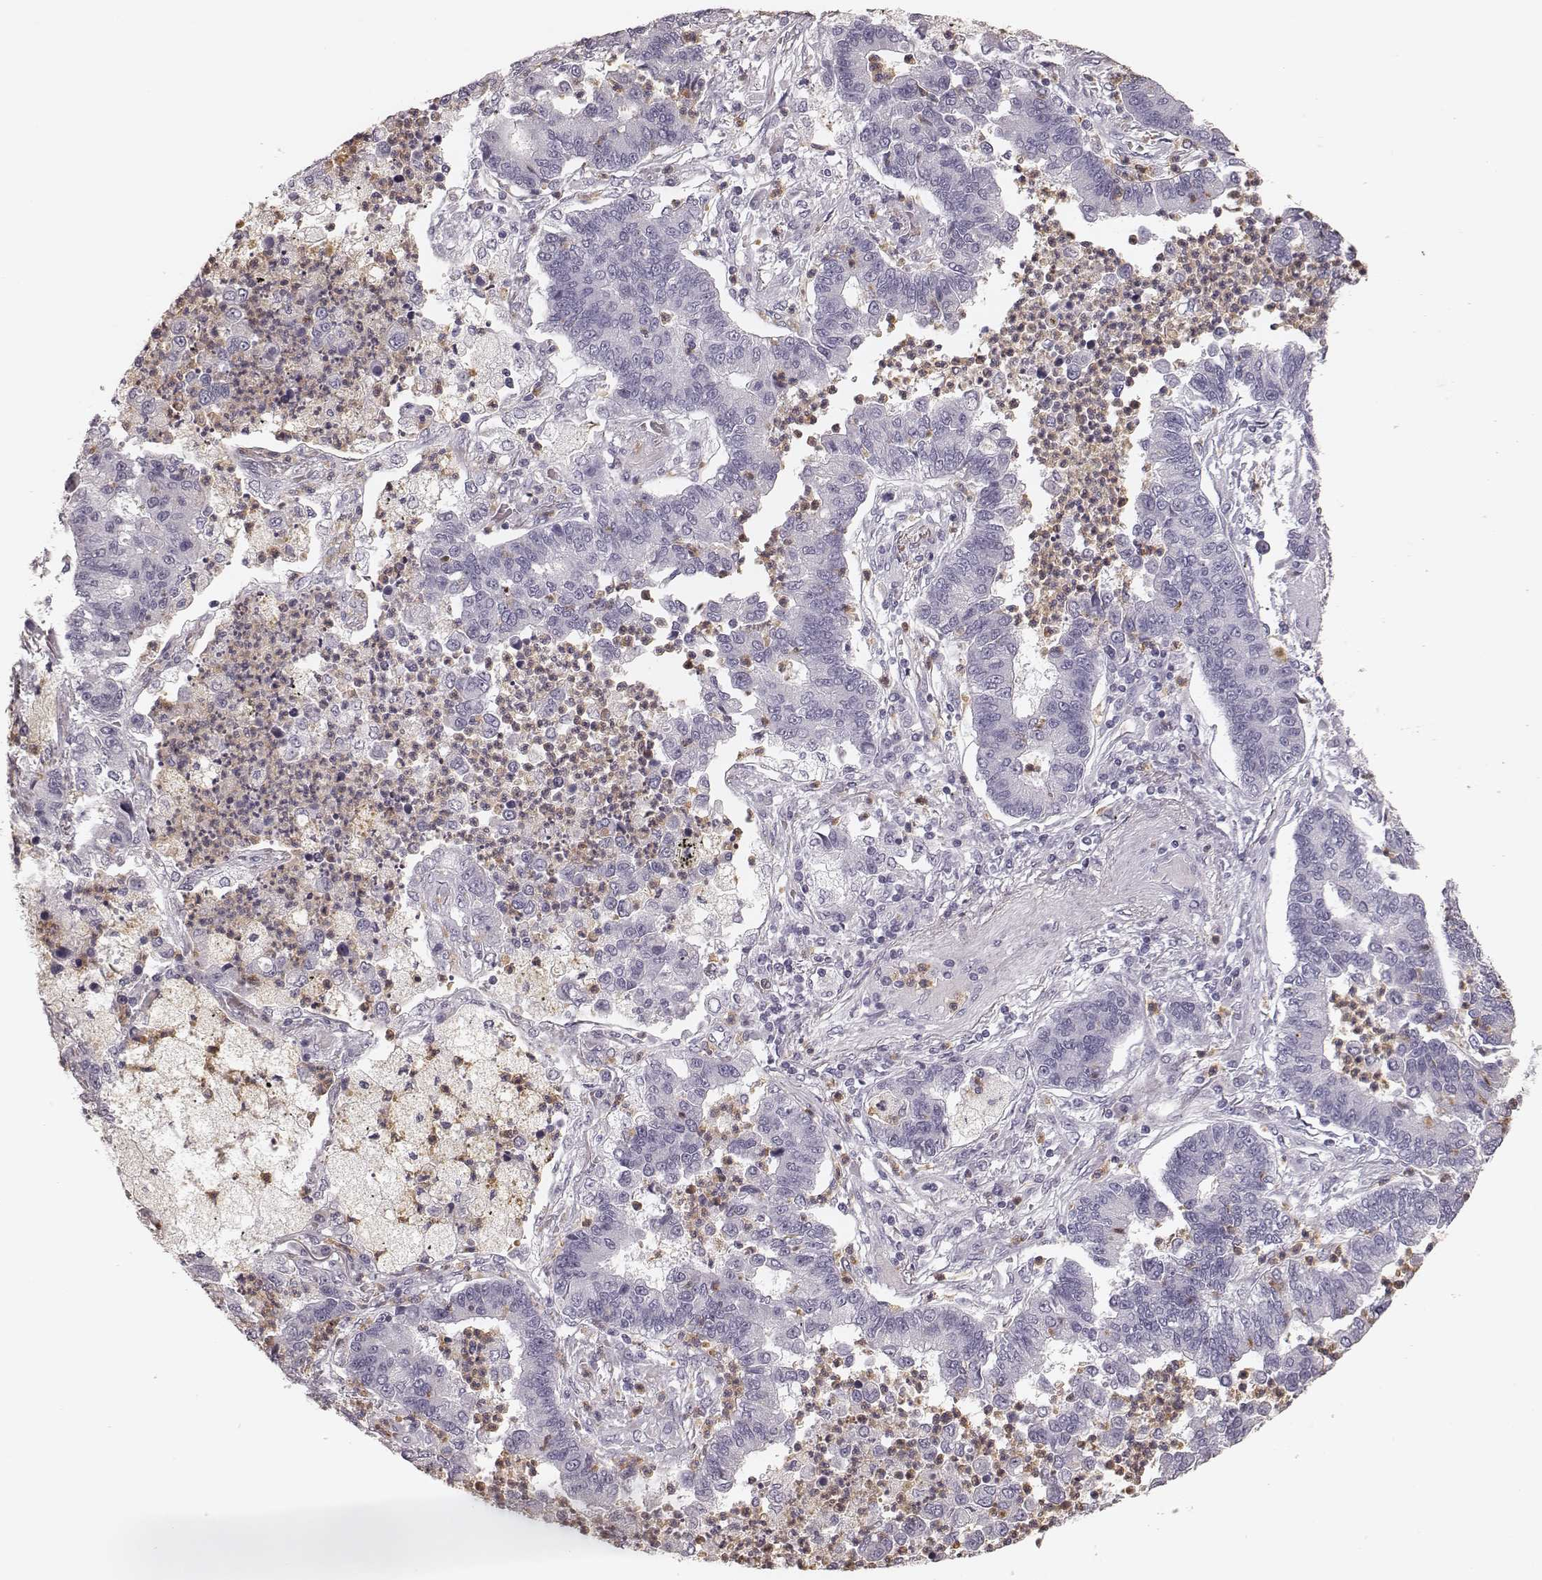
{"staining": {"intensity": "negative", "quantity": "none", "location": "none"}, "tissue": "lung cancer", "cell_type": "Tumor cells", "image_type": "cancer", "snomed": [{"axis": "morphology", "description": "Adenocarcinoma, NOS"}, {"axis": "topography", "description": "Lung"}], "caption": "The immunohistochemistry (IHC) image has no significant staining in tumor cells of adenocarcinoma (lung) tissue.", "gene": "ELANE", "patient": {"sex": "female", "age": 57}}